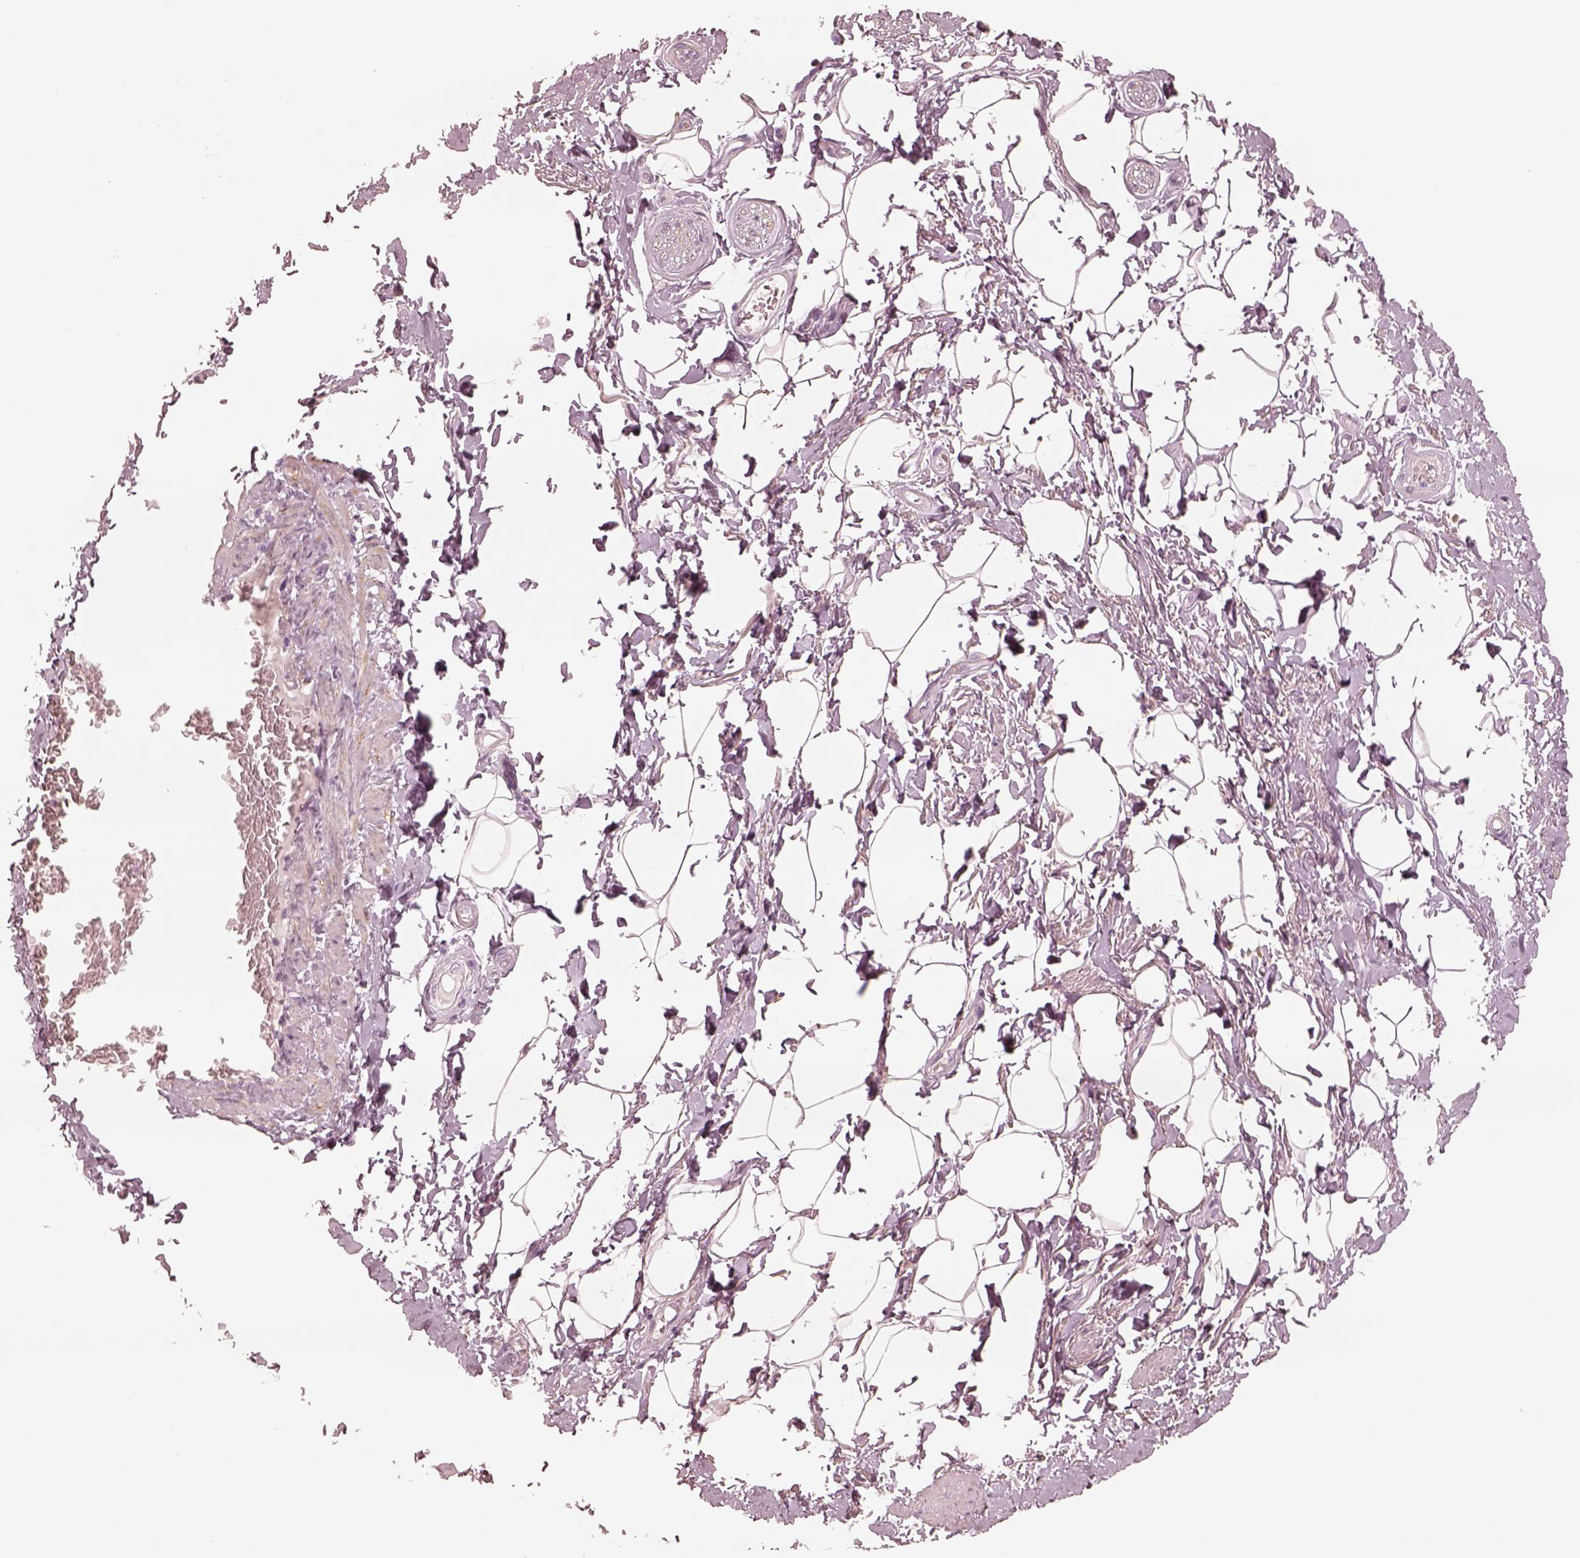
{"staining": {"intensity": "negative", "quantity": "none", "location": "none"}, "tissue": "adipose tissue", "cell_type": "Adipocytes", "image_type": "normal", "snomed": [{"axis": "morphology", "description": "Normal tissue, NOS"}, {"axis": "topography", "description": "Peripheral nerve tissue"}], "caption": "Adipose tissue was stained to show a protein in brown. There is no significant positivity in adipocytes. (DAB (3,3'-diaminobenzidine) immunohistochemistry (IHC) with hematoxylin counter stain).", "gene": "DNAAF9", "patient": {"sex": "male", "age": 51}}